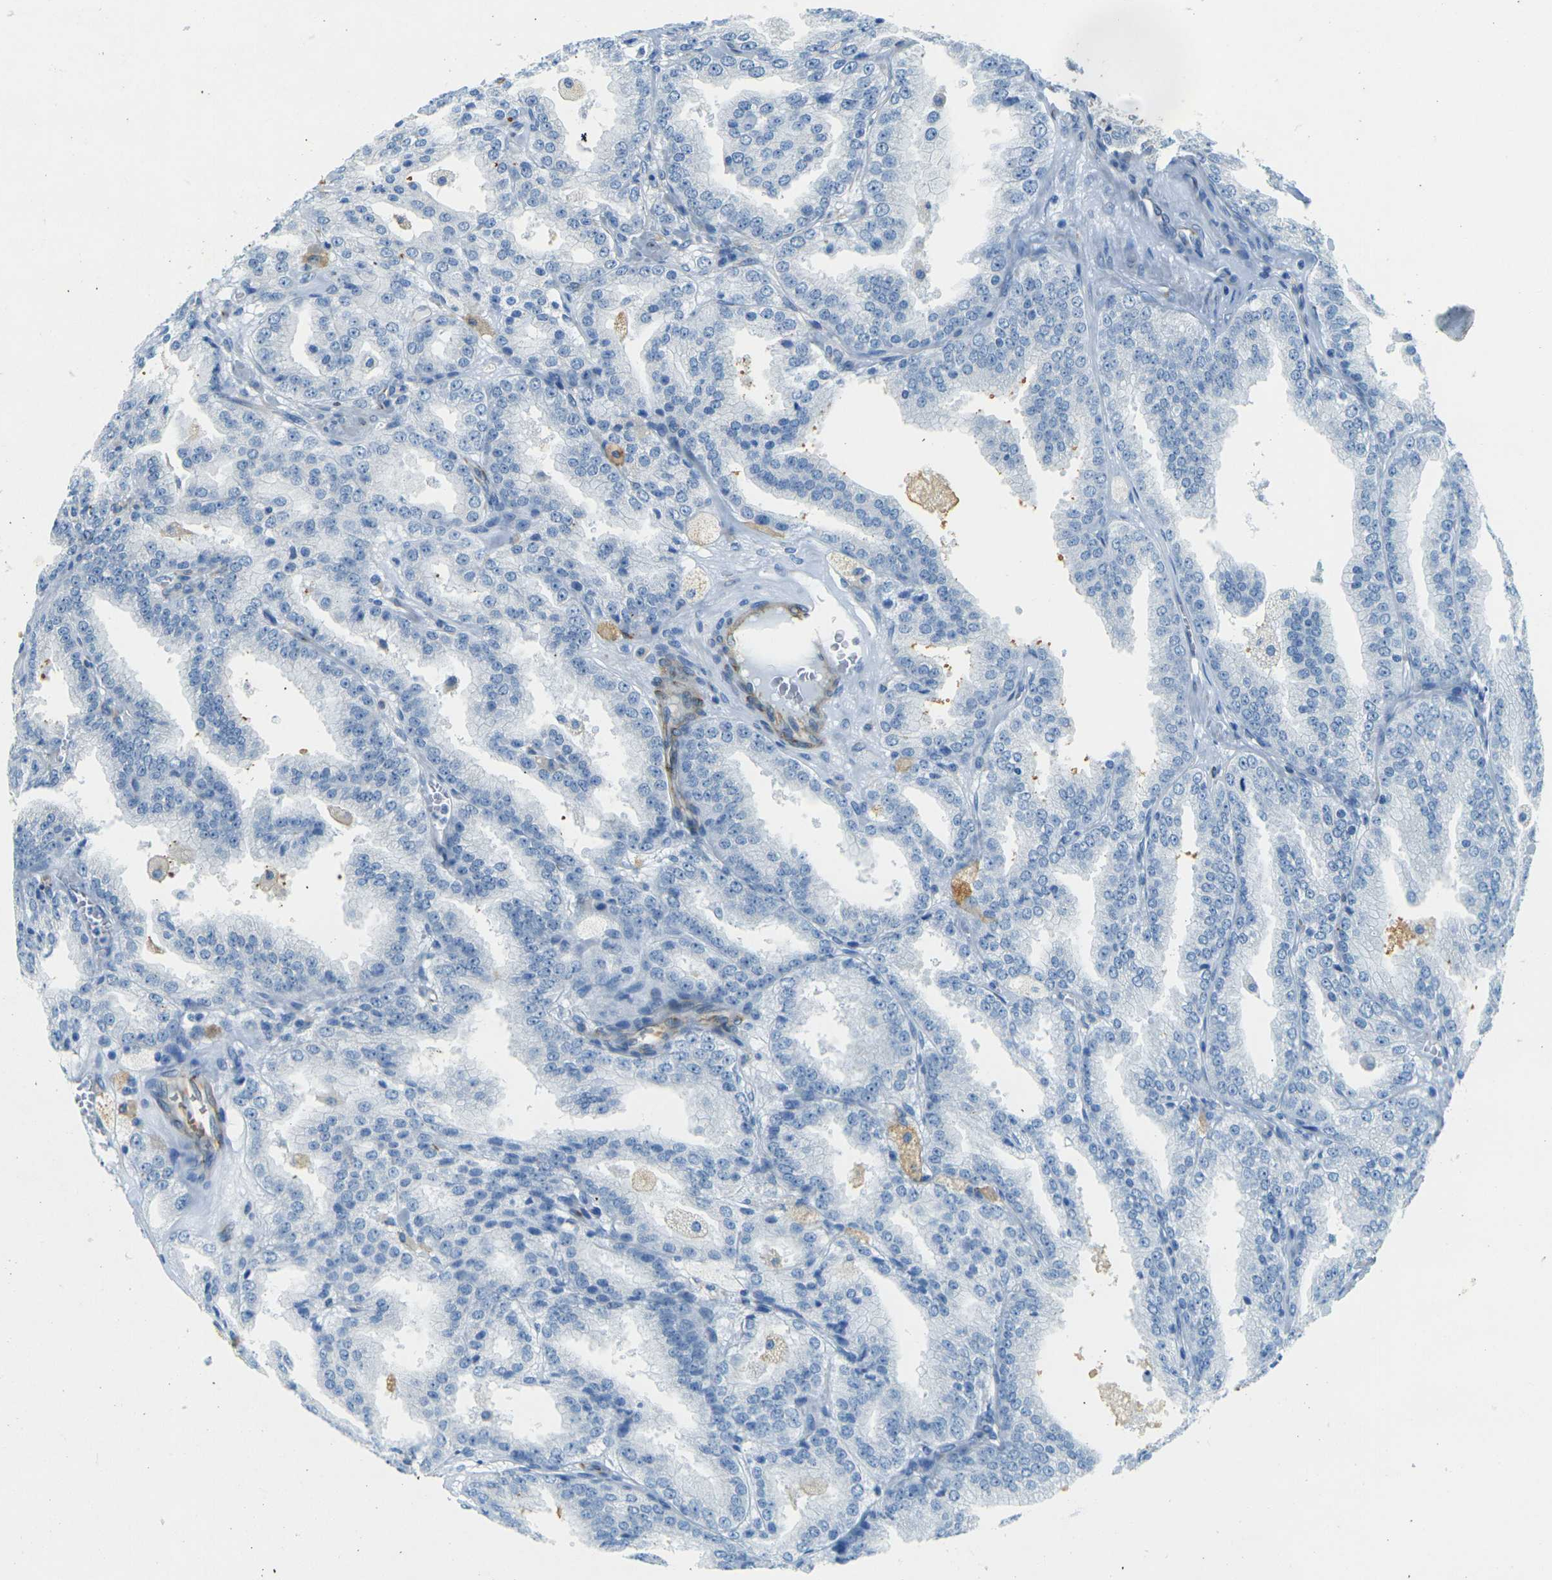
{"staining": {"intensity": "negative", "quantity": "none", "location": "none"}, "tissue": "prostate cancer", "cell_type": "Tumor cells", "image_type": "cancer", "snomed": [{"axis": "morphology", "description": "Adenocarcinoma, High grade"}, {"axis": "topography", "description": "Prostate"}], "caption": "Immunohistochemical staining of human adenocarcinoma (high-grade) (prostate) shows no significant staining in tumor cells. The staining is performed using DAB (3,3'-diaminobenzidine) brown chromogen with nuclei counter-stained in using hematoxylin.", "gene": "SORT1", "patient": {"sex": "male", "age": 61}}